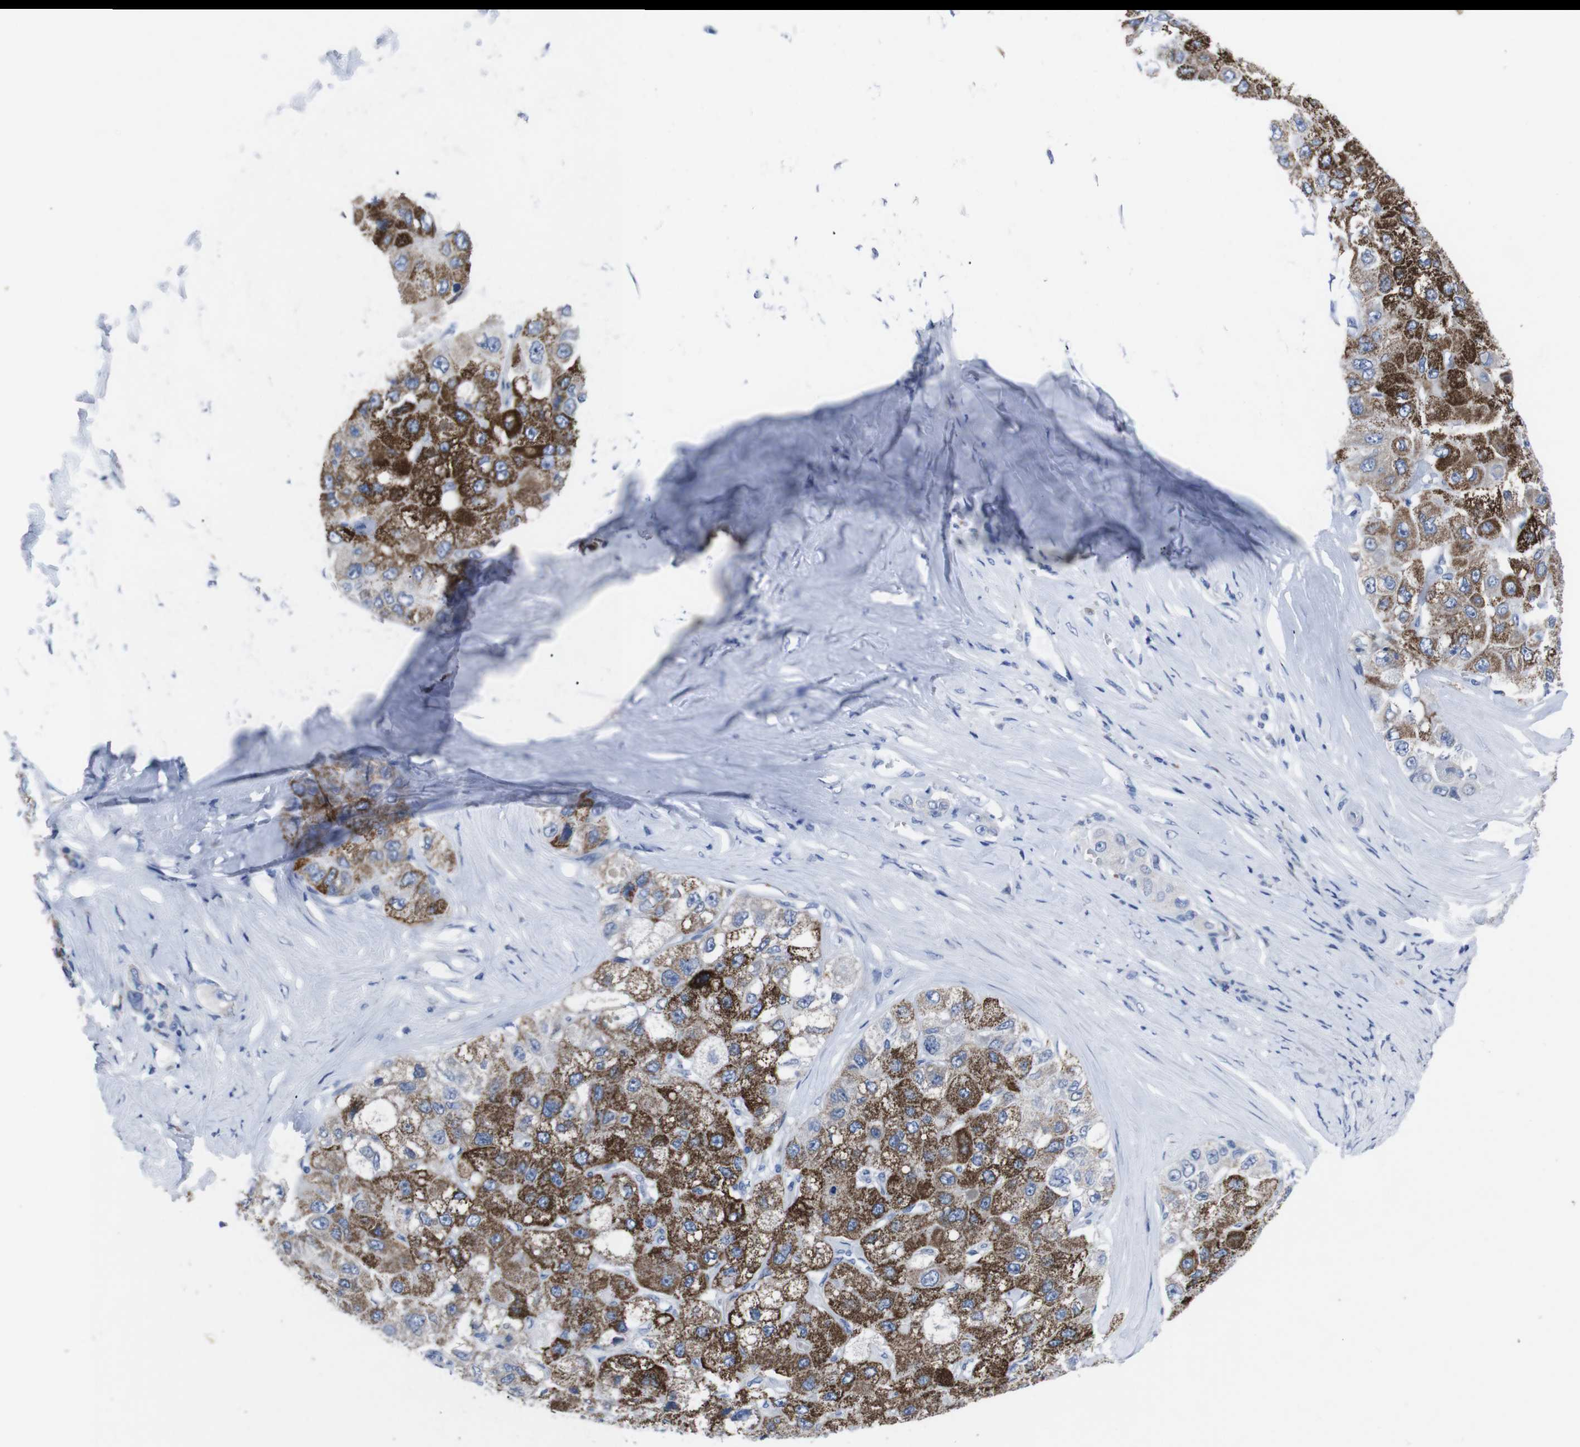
{"staining": {"intensity": "strong", "quantity": ">75%", "location": "cytoplasmic/membranous"}, "tissue": "liver cancer", "cell_type": "Tumor cells", "image_type": "cancer", "snomed": [{"axis": "morphology", "description": "Carcinoma, Hepatocellular, NOS"}, {"axis": "topography", "description": "Liver"}], "caption": "This is a micrograph of immunohistochemistry (IHC) staining of hepatocellular carcinoma (liver), which shows strong expression in the cytoplasmic/membranous of tumor cells.", "gene": "GJB2", "patient": {"sex": "male", "age": 80}}